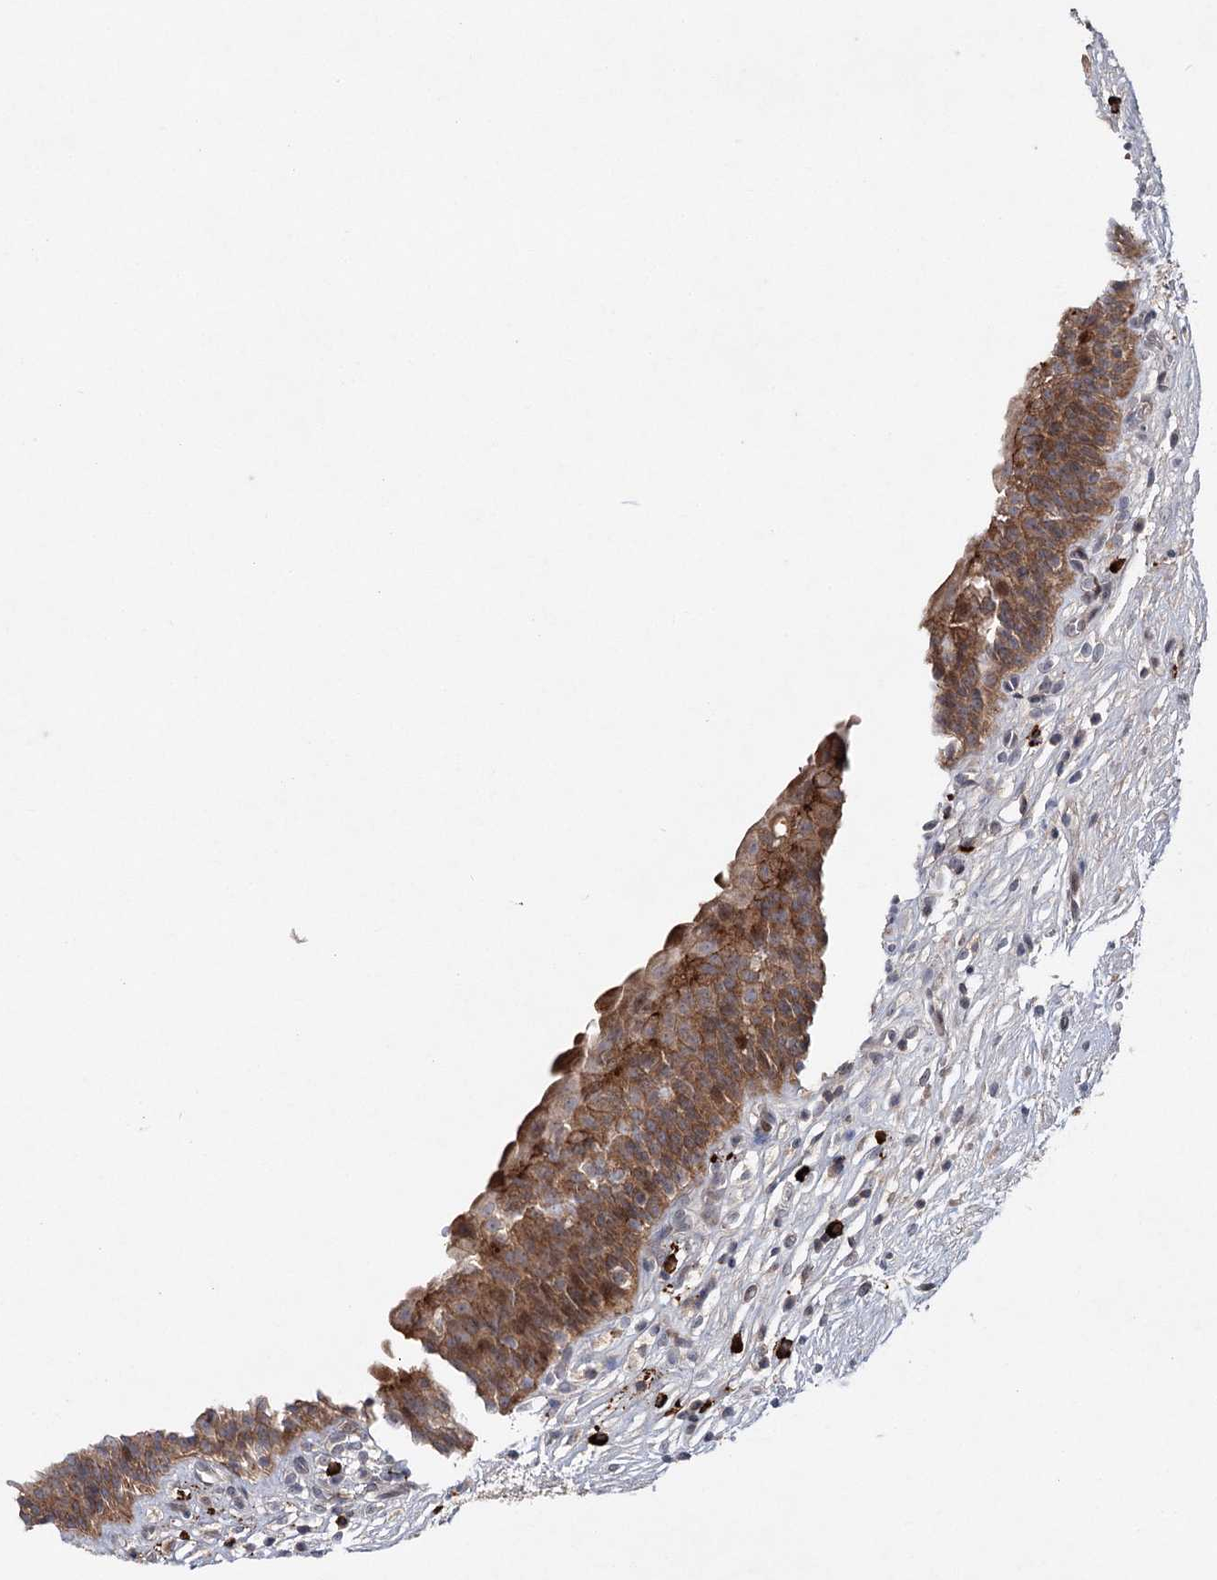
{"staining": {"intensity": "moderate", "quantity": ">75%", "location": "cytoplasmic/membranous"}, "tissue": "urinary bladder", "cell_type": "Urothelial cells", "image_type": "normal", "snomed": [{"axis": "morphology", "description": "Normal tissue, NOS"}, {"axis": "topography", "description": "Urinary bladder"}], "caption": "An image of human urinary bladder stained for a protein shows moderate cytoplasmic/membranous brown staining in urothelial cells.", "gene": "MAP3K13", "patient": {"sex": "male", "age": 83}}